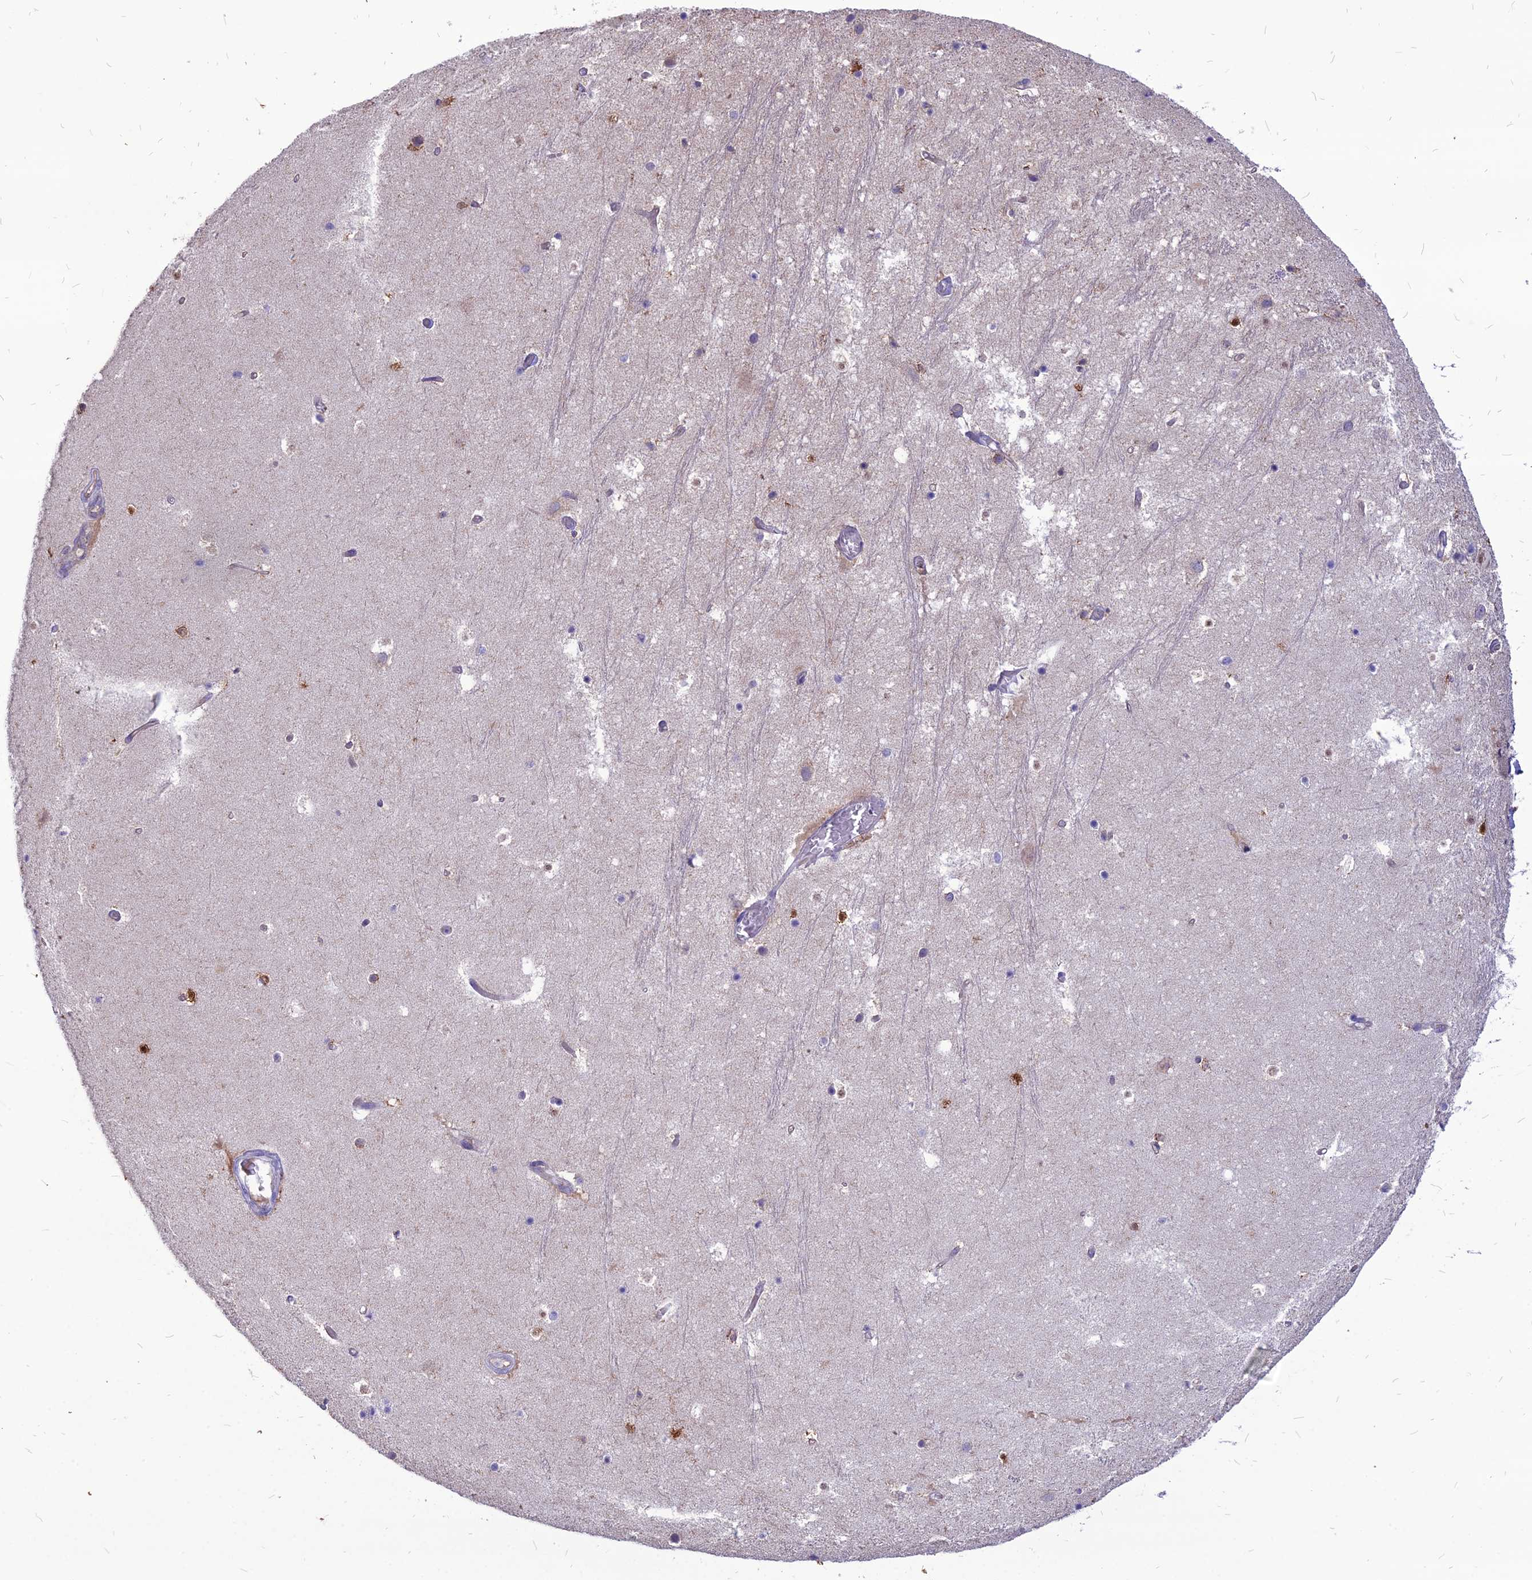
{"staining": {"intensity": "negative", "quantity": "none", "location": "none"}, "tissue": "hippocampus", "cell_type": "Glial cells", "image_type": "normal", "snomed": [{"axis": "morphology", "description": "Normal tissue, NOS"}, {"axis": "topography", "description": "Hippocampus"}], "caption": "Immunohistochemistry (IHC) of benign hippocampus exhibits no staining in glial cells.", "gene": "PCED1B", "patient": {"sex": "female", "age": 52}}